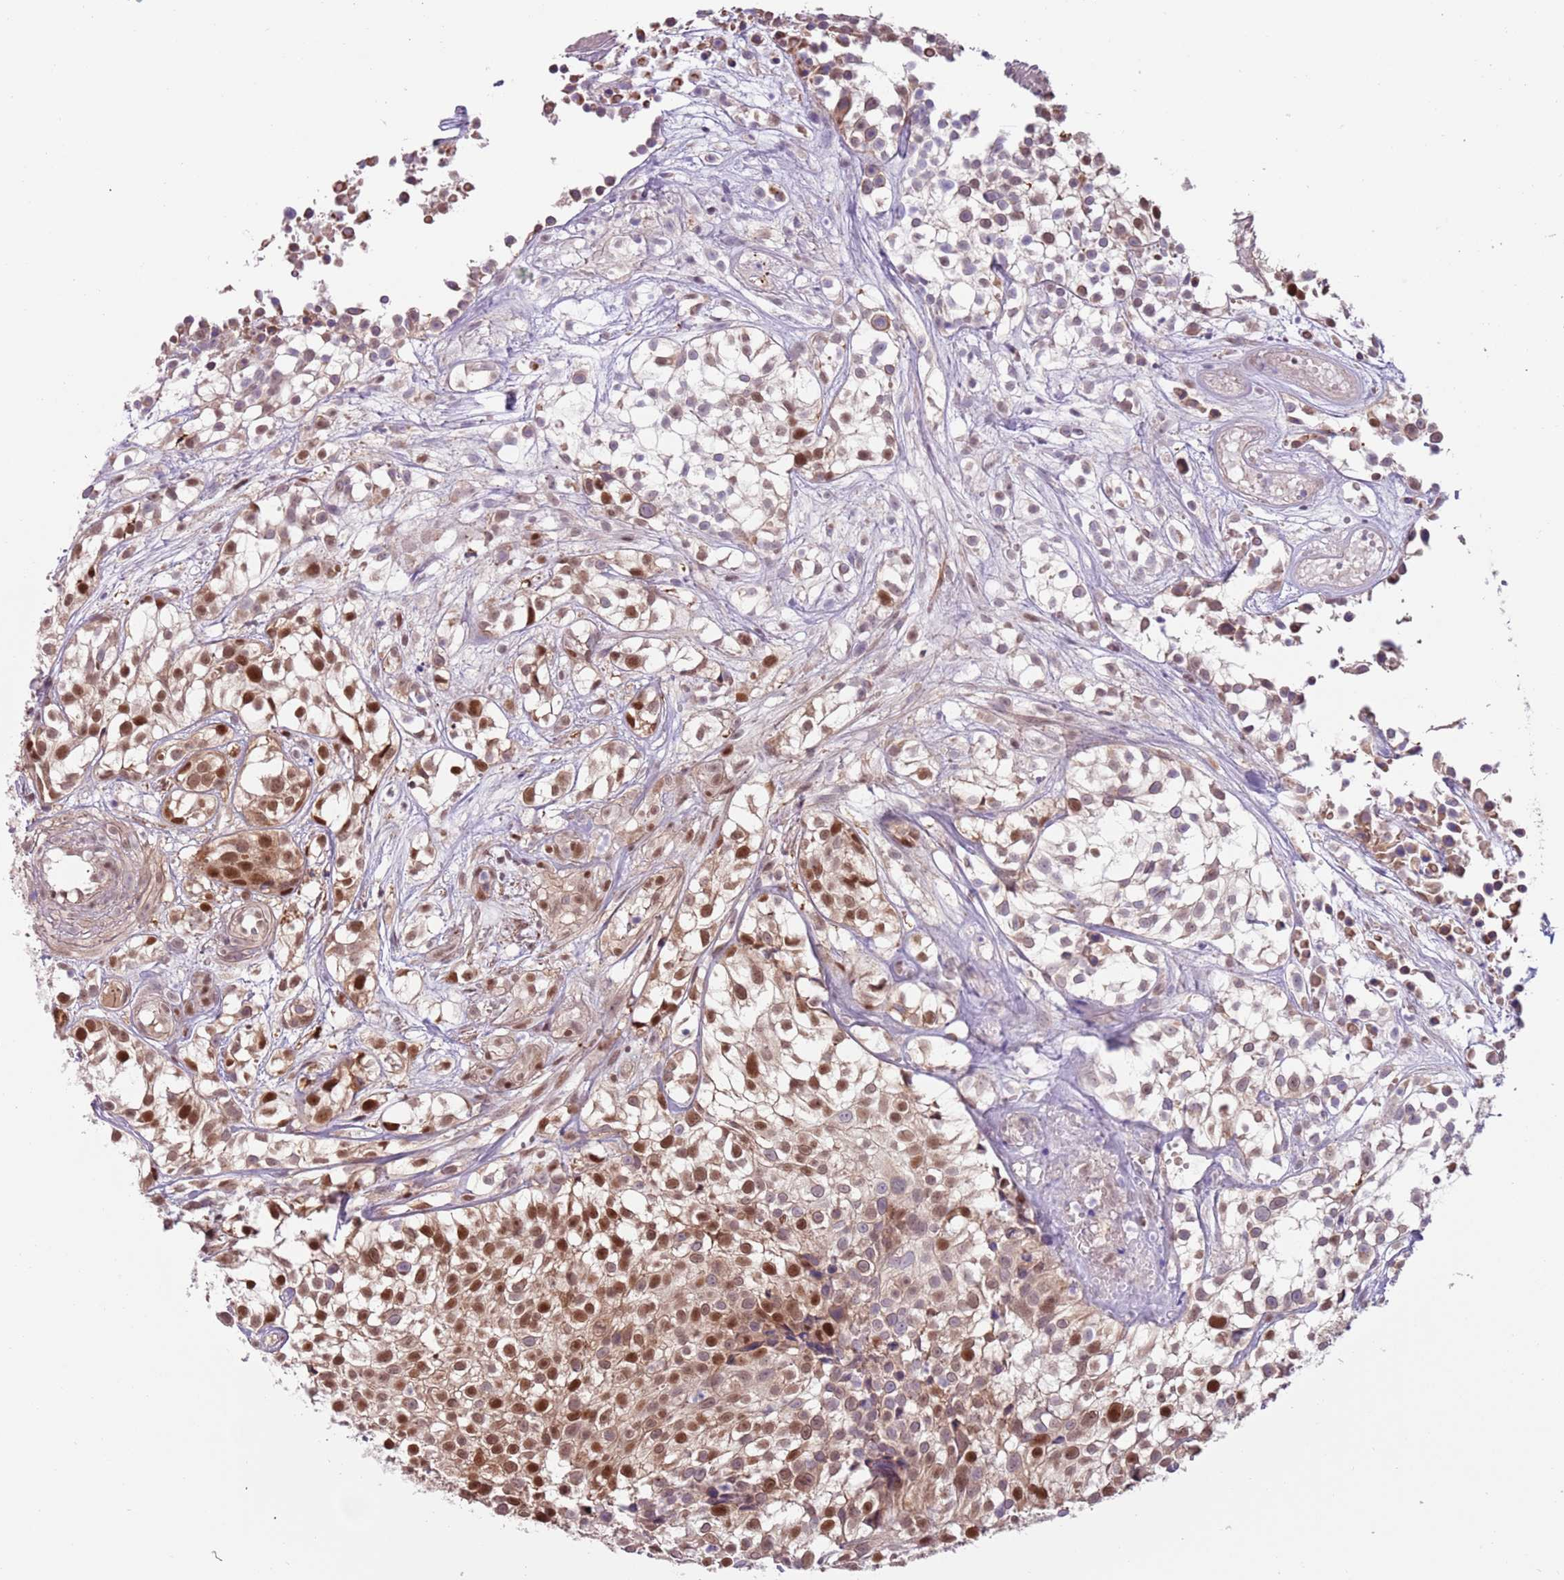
{"staining": {"intensity": "moderate", "quantity": ">75%", "location": "nuclear"}, "tissue": "urothelial cancer", "cell_type": "Tumor cells", "image_type": "cancer", "snomed": [{"axis": "morphology", "description": "Urothelial carcinoma, High grade"}, {"axis": "topography", "description": "Urinary bladder"}], "caption": "This micrograph shows immunohistochemistry staining of human high-grade urothelial carcinoma, with medium moderate nuclear expression in approximately >75% of tumor cells.", "gene": "RMND5B", "patient": {"sex": "male", "age": 56}}